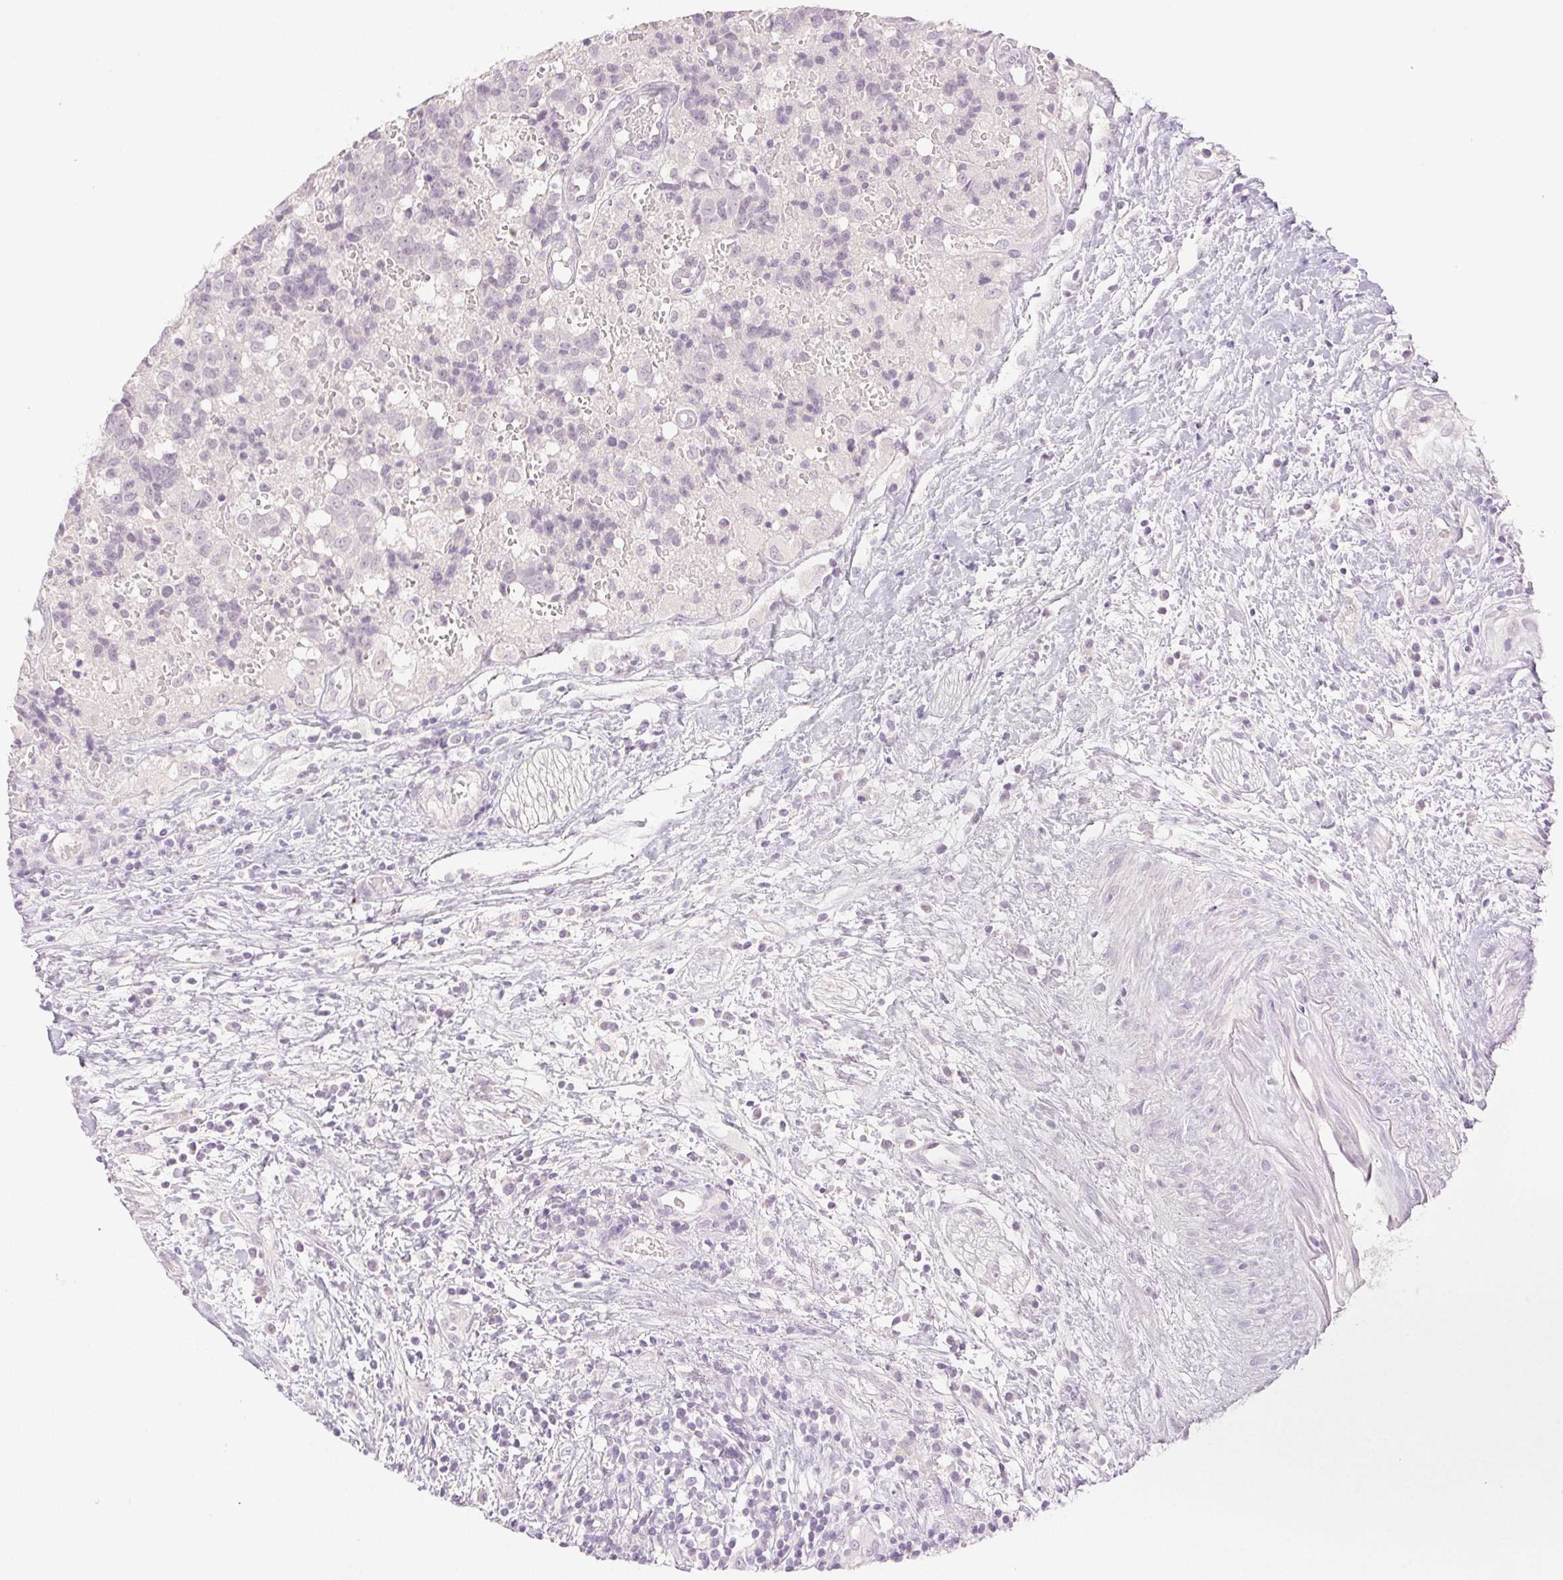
{"staining": {"intensity": "negative", "quantity": "none", "location": "none"}, "tissue": "prostate cancer", "cell_type": "Tumor cells", "image_type": "cancer", "snomed": [{"axis": "morphology", "description": "Adenocarcinoma, High grade"}, {"axis": "topography", "description": "Prostate and seminal vesicle, NOS"}], "caption": "DAB (3,3'-diaminobenzidine) immunohistochemical staining of human prostate adenocarcinoma (high-grade) demonstrates no significant staining in tumor cells.", "gene": "PI3", "patient": {"sex": "male", "age": 60}}